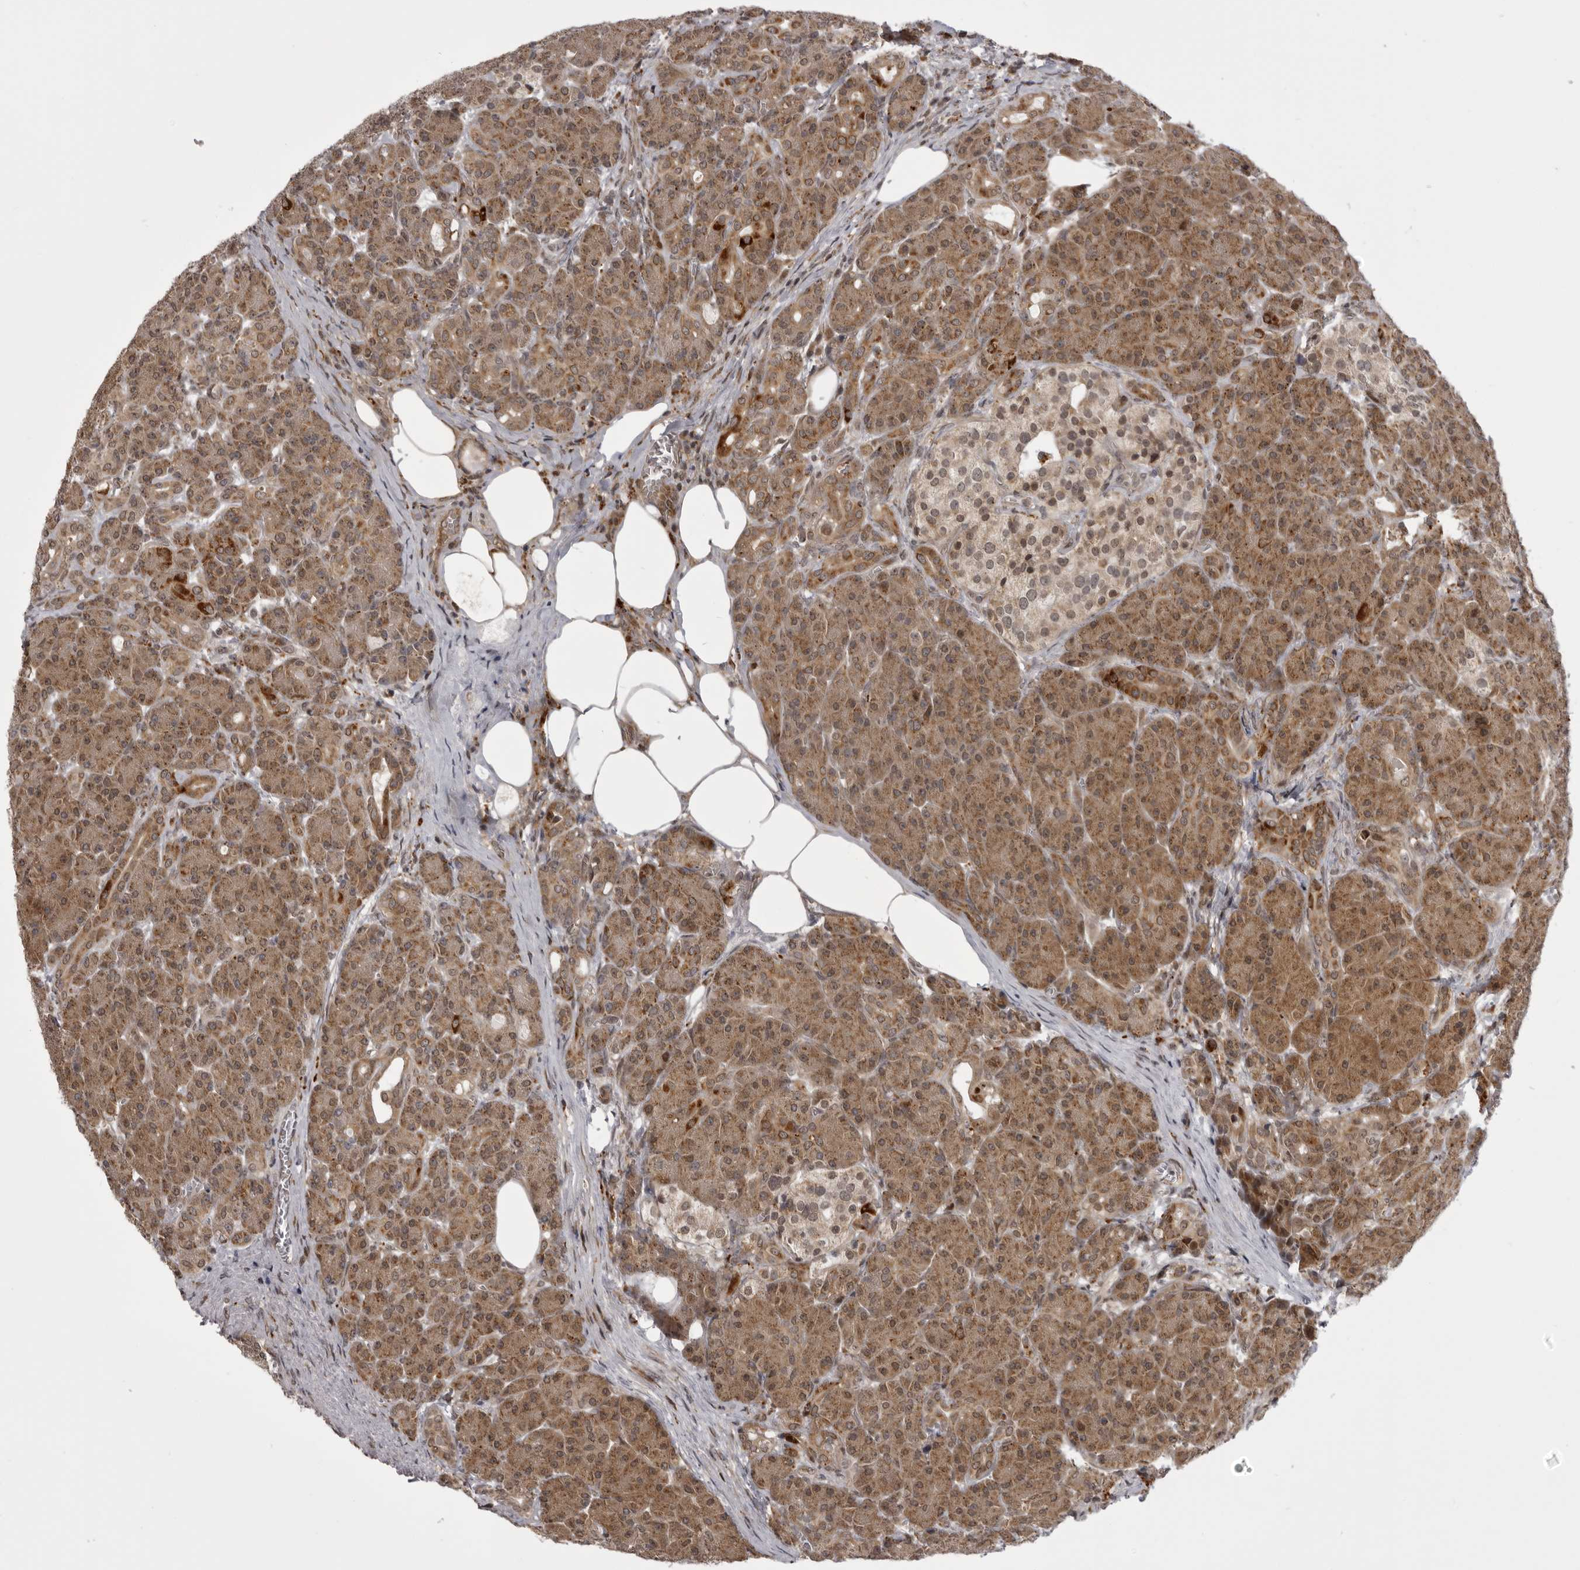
{"staining": {"intensity": "moderate", "quantity": ">75%", "location": "cytoplasmic/membranous,nuclear"}, "tissue": "pancreas", "cell_type": "Exocrine glandular cells", "image_type": "normal", "snomed": [{"axis": "morphology", "description": "Normal tissue, NOS"}, {"axis": "topography", "description": "Pancreas"}], "caption": "Brown immunohistochemical staining in normal human pancreas shows moderate cytoplasmic/membranous,nuclear staining in about >75% of exocrine glandular cells.", "gene": "C1orf109", "patient": {"sex": "male", "age": 63}}